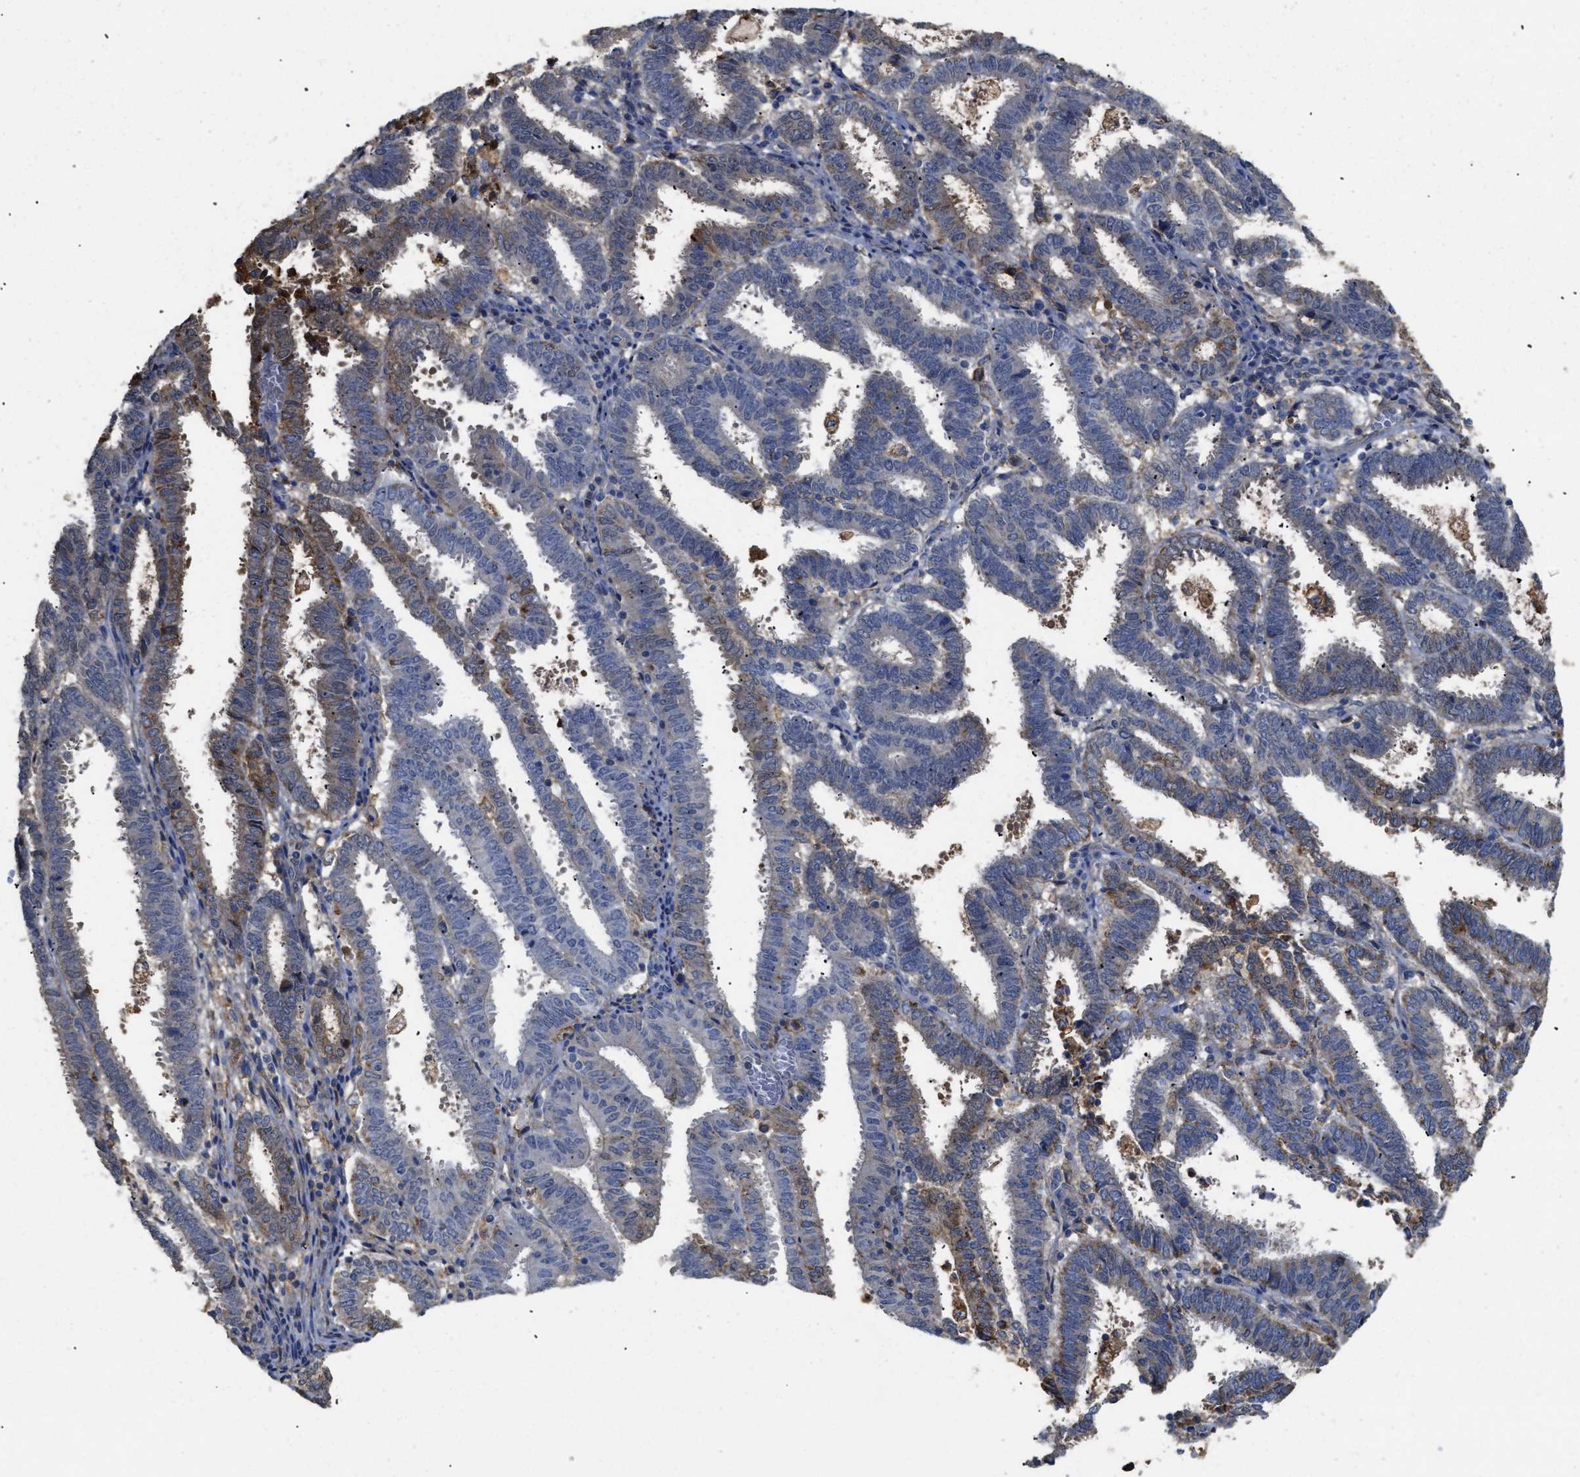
{"staining": {"intensity": "moderate", "quantity": "<25%", "location": "cytoplasmic/membranous"}, "tissue": "endometrial cancer", "cell_type": "Tumor cells", "image_type": "cancer", "snomed": [{"axis": "morphology", "description": "Adenocarcinoma, NOS"}, {"axis": "topography", "description": "Uterus"}], "caption": "Endometrial adenocarcinoma stained with a protein marker shows moderate staining in tumor cells.", "gene": "ANXA4", "patient": {"sex": "female", "age": 83}}